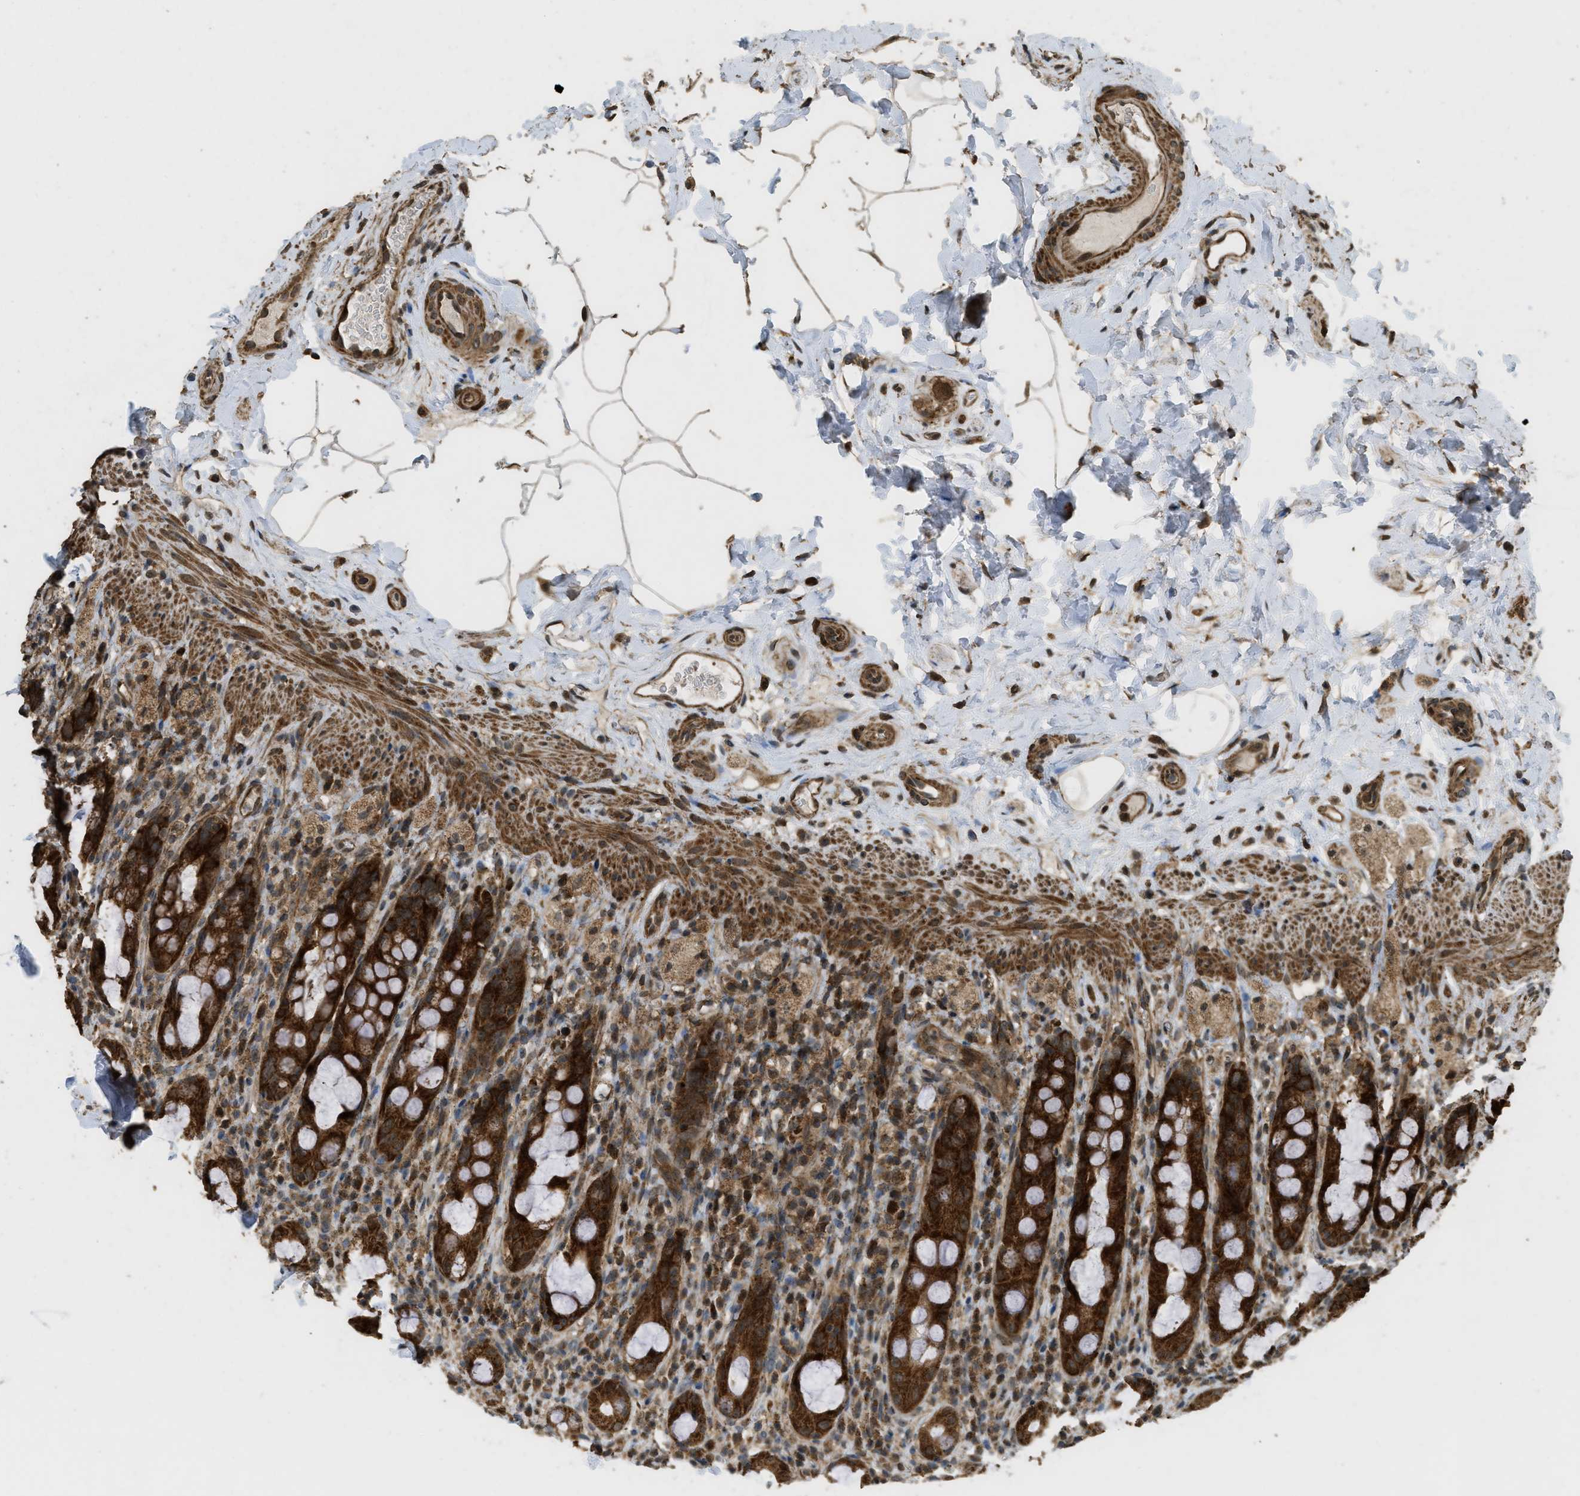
{"staining": {"intensity": "strong", "quantity": ">75%", "location": "cytoplasmic/membranous"}, "tissue": "rectum", "cell_type": "Glandular cells", "image_type": "normal", "snomed": [{"axis": "morphology", "description": "Normal tissue, NOS"}, {"axis": "topography", "description": "Rectum"}], "caption": "This histopathology image exhibits IHC staining of benign human rectum, with high strong cytoplasmic/membranous staining in approximately >75% of glandular cells.", "gene": "CTPS1", "patient": {"sex": "male", "age": 44}}